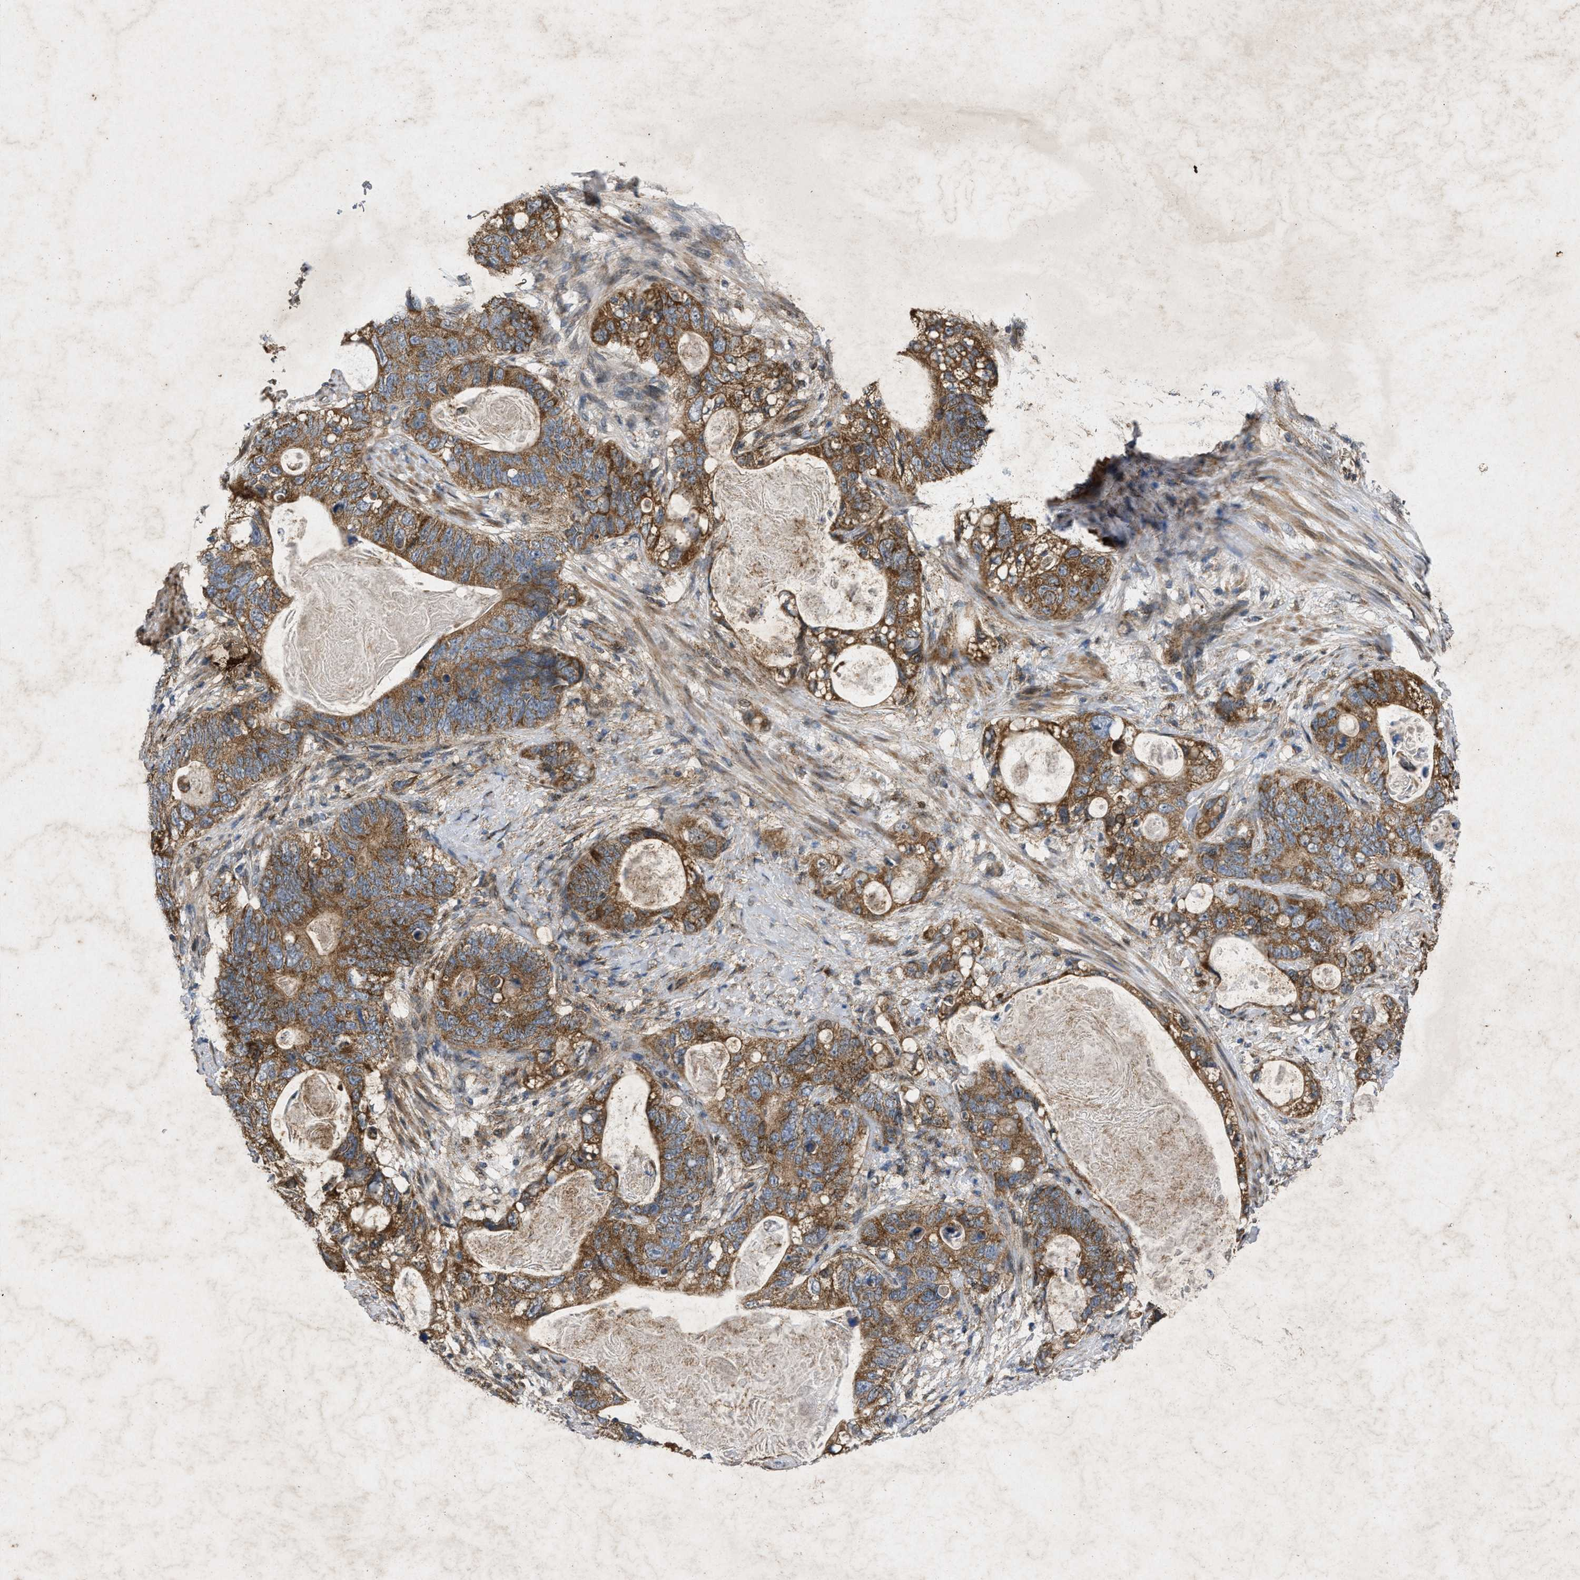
{"staining": {"intensity": "moderate", "quantity": ">75%", "location": "cytoplasmic/membranous"}, "tissue": "stomach cancer", "cell_type": "Tumor cells", "image_type": "cancer", "snomed": [{"axis": "morphology", "description": "Normal tissue, NOS"}, {"axis": "morphology", "description": "Adenocarcinoma, NOS"}, {"axis": "topography", "description": "Stomach"}], "caption": "Protein expression analysis of human stomach cancer reveals moderate cytoplasmic/membranous positivity in approximately >75% of tumor cells.", "gene": "PRKG2", "patient": {"sex": "female", "age": 89}}